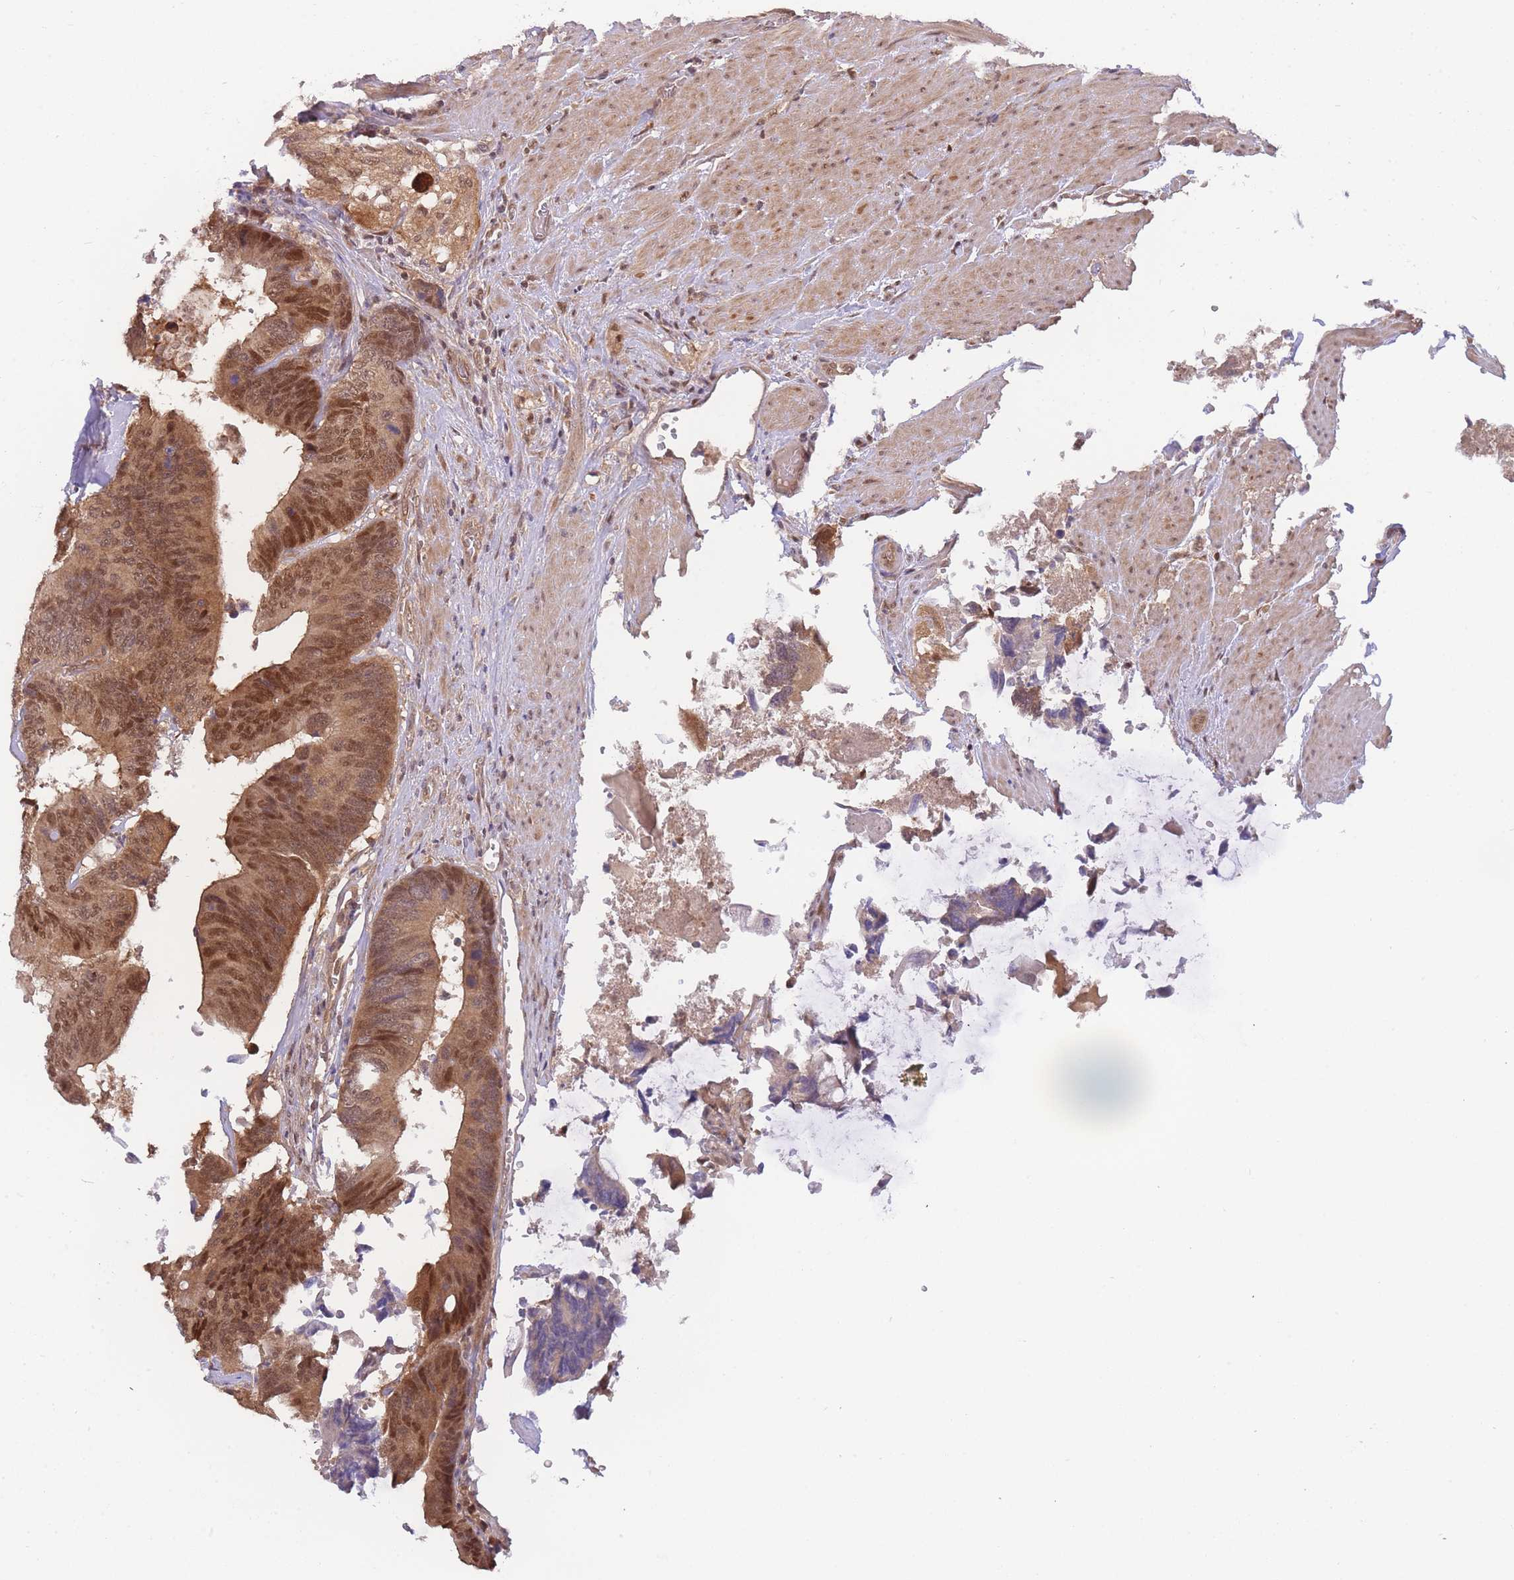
{"staining": {"intensity": "moderate", "quantity": ">75%", "location": "cytoplasmic/membranous,nuclear"}, "tissue": "colorectal cancer", "cell_type": "Tumor cells", "image_type": "cancer", "snomed": [{"axis": "morphology", "description": "Adenocarcinoma, NOS"}, {"axis": "topography", "description": "Colon"}], "caption": "Immunohistochemistry (IHC) staining of colorectal adenocarcinoma, which demonstrates medium levels of moderate cytoplasmic/membranous and nuclear positivity in approximately >75% of tumor cells indicating moderate cytoplasmic/membranous and nuclear protein staining. The staining was performed using DAB (3,3'-diaminobenzidine) (brown) for protein detection and nuclei were counterstained in hematoxylin (blue).", "gene": "KIAA1191", "patient": {"sex": "male", "age": 87}}